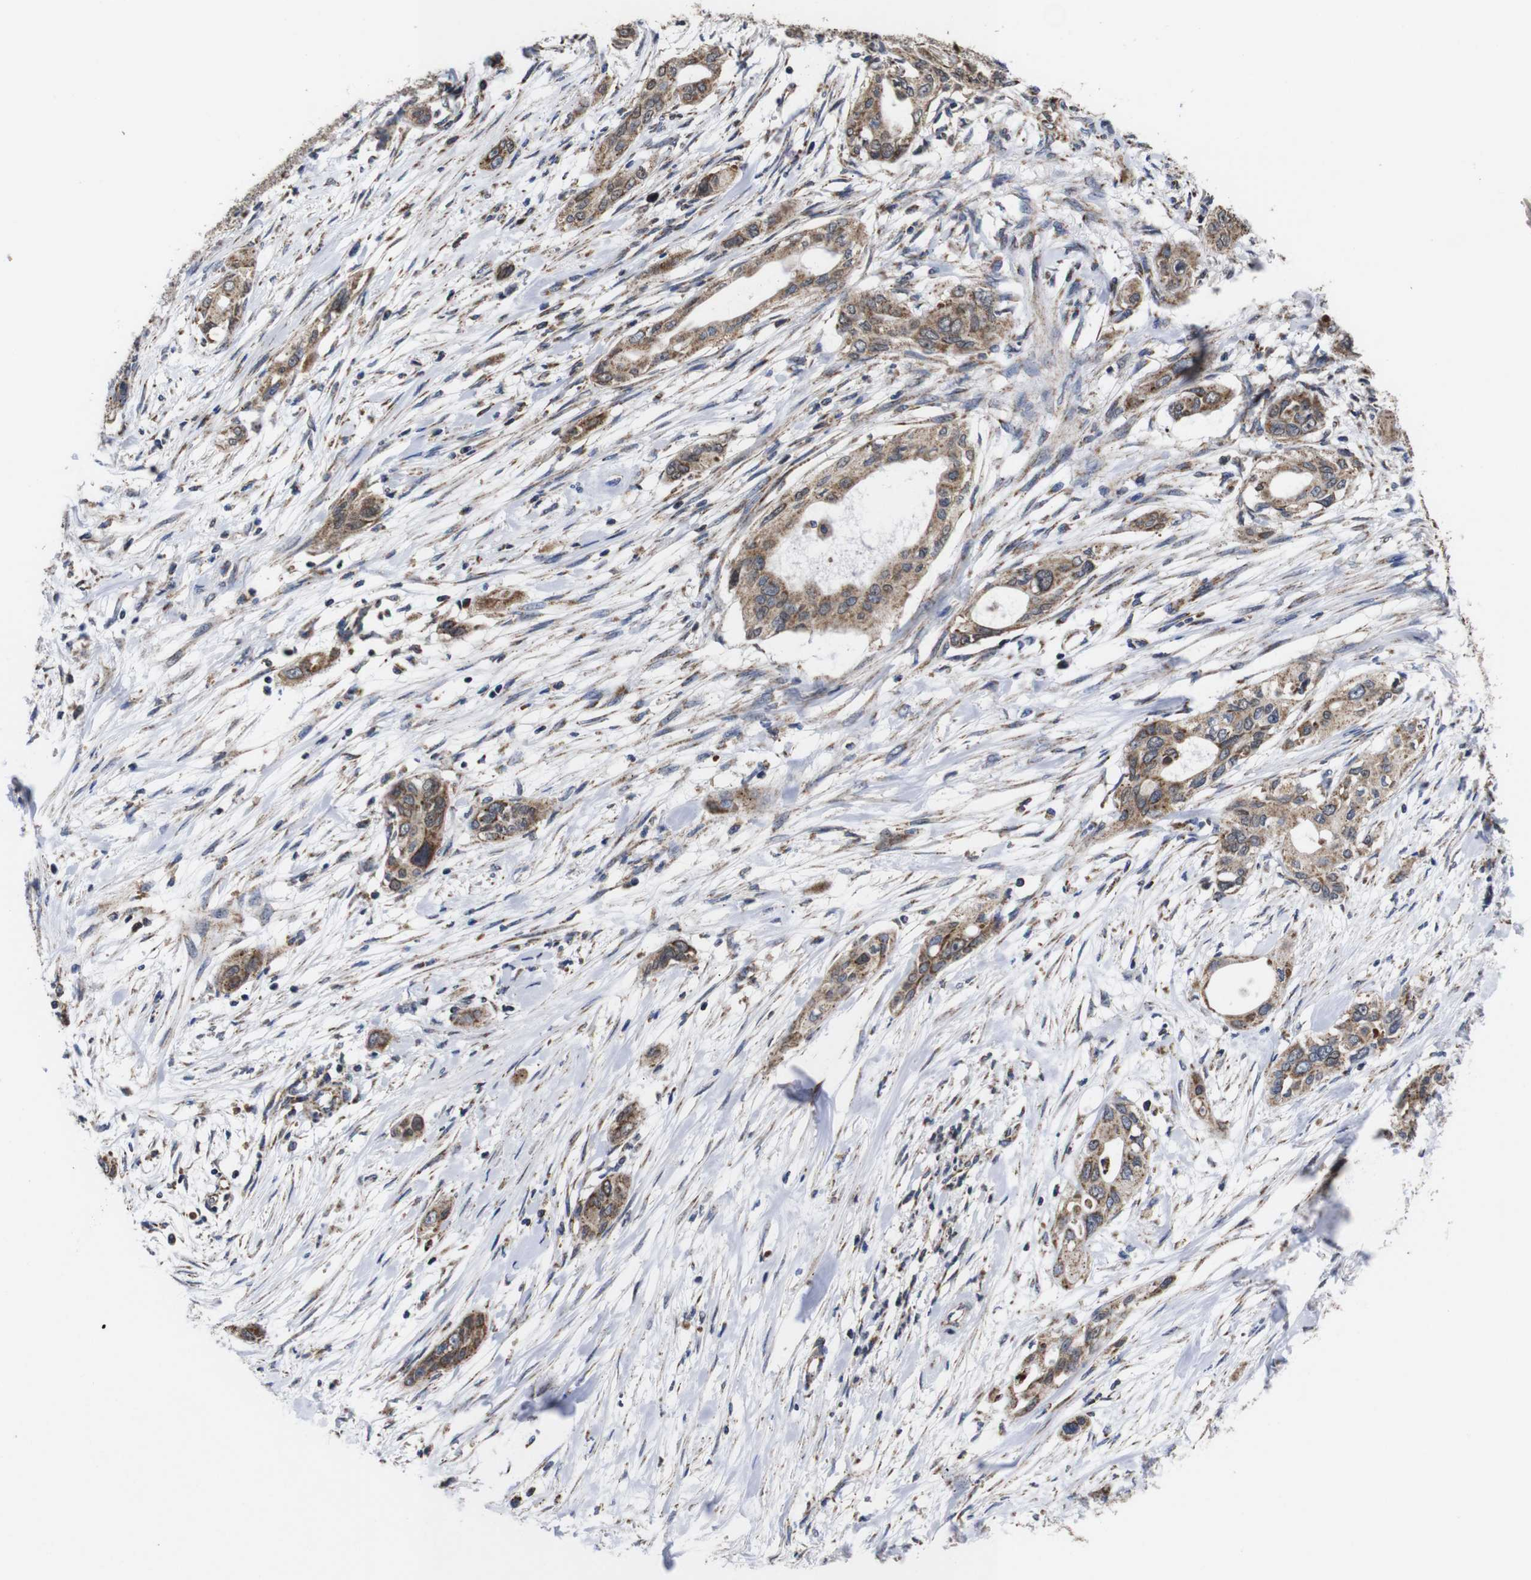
{"staining": {"intensity": "moderate", "quantity": ">75%", "location": "cytoplasmic/membranous"}, "tissue": "pancreatic cancer", "cell_type": "Tumor cells", "image_type": "cancer", "snomed": [{"axis": "morphology", "description": "Adenocarcinoma, NOS"}, {"axis": "topography", "description": "Pancreas"}], "caption": "High-power microscopy captured an IHC image of adenocarcinoma (pancreatic), revealing moderate cytoplasmic/membranous positivity in about >75% of tumor cells.", "gene": "C17orf80", "patient": {"sex": "female", "age": 60}}